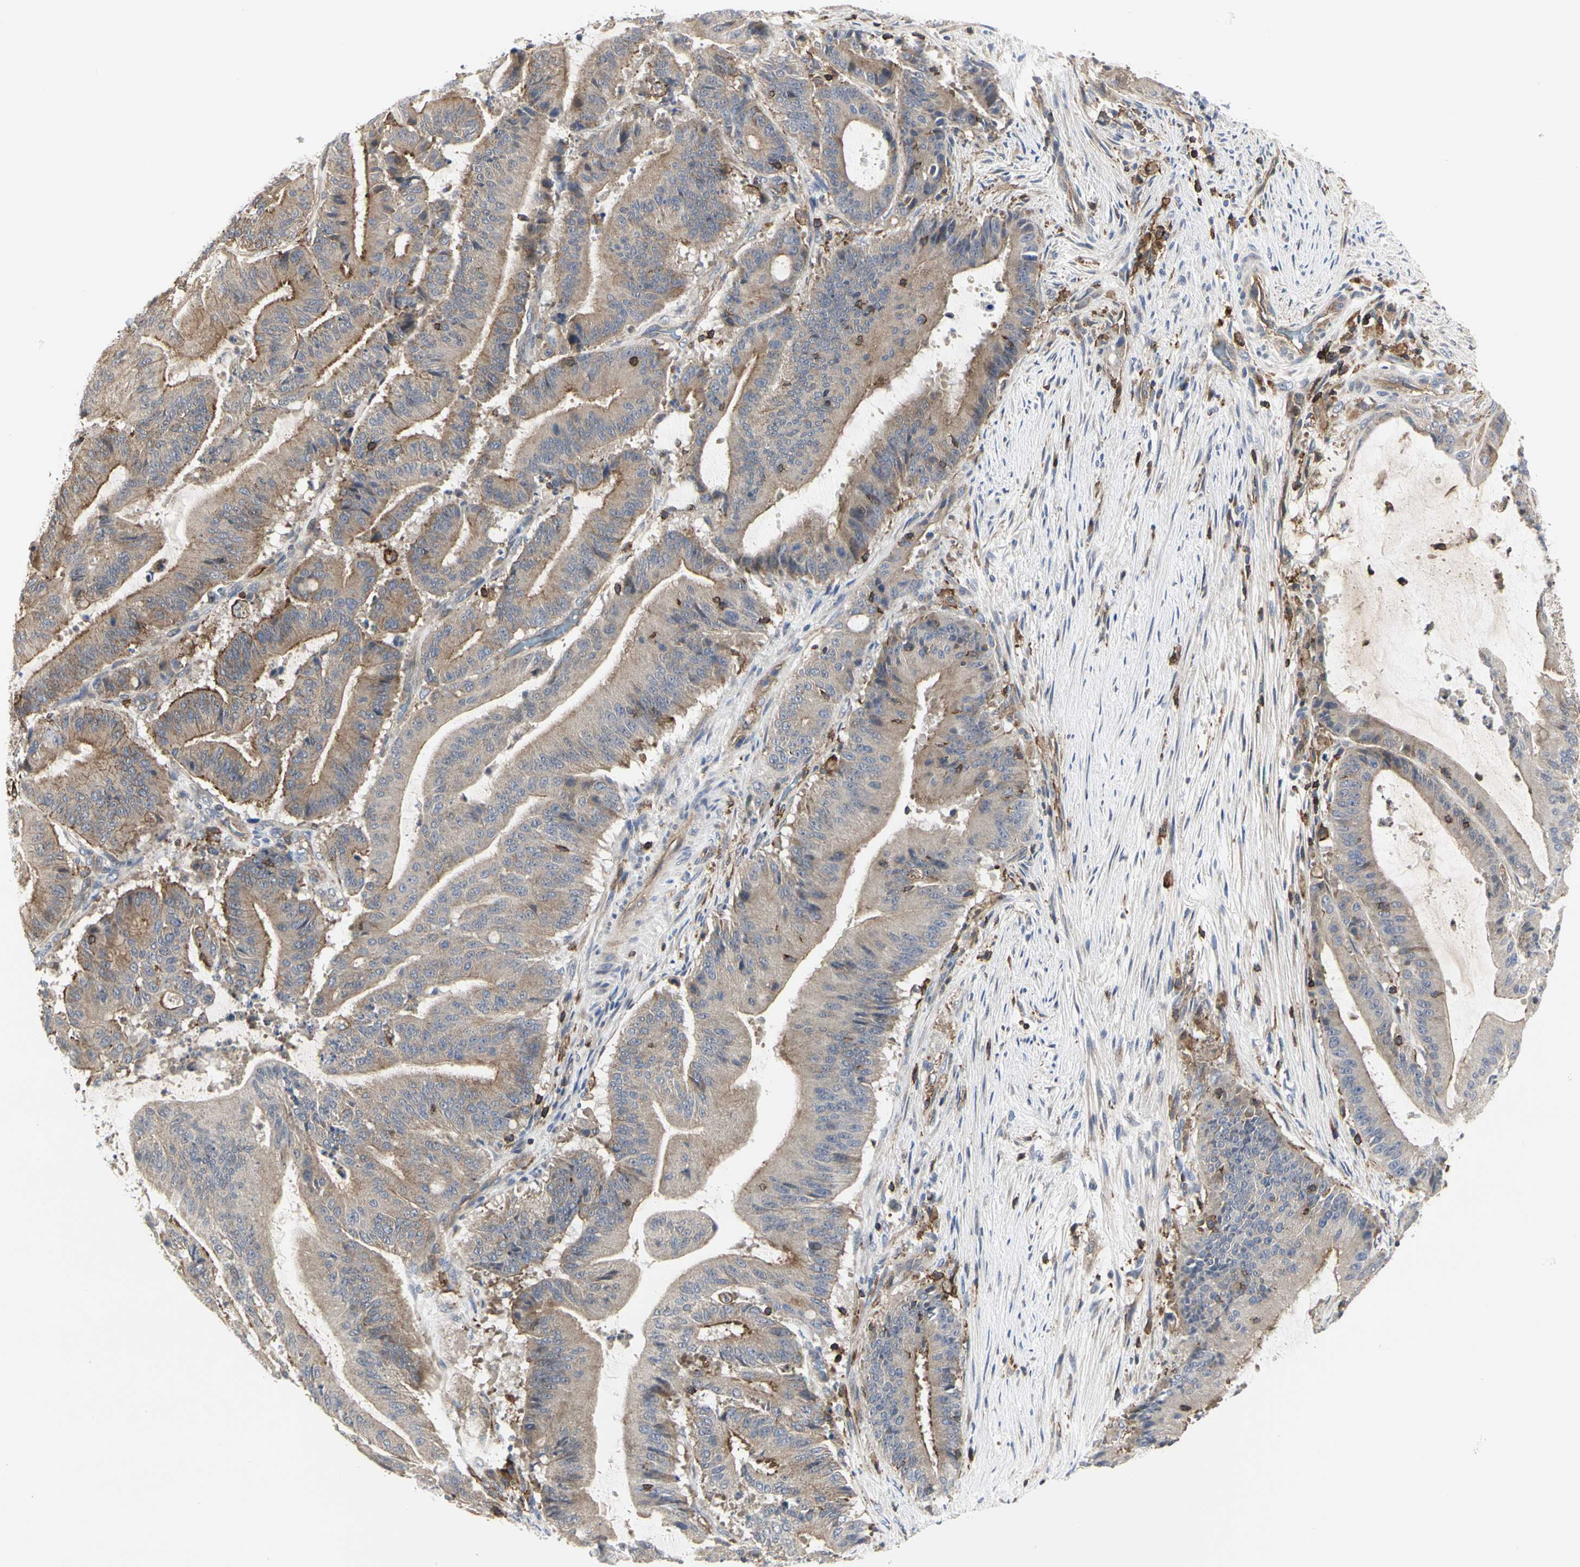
{"staining": {"intensity": "weak", "quantity": ">75%", "location": "cytoplasmic/membranous"}, "tissue": "liver cancer", "cell_type": "Tumor cells", "image_type": "cancer", "snomed": [{"axis": "morphology", "description": "Cholangiocarcinoma"}, {"axis": "topography", "description": "Liver"}], "caption": "Immunohistochemical staining of human liver cancer (cholangiocarcinoma) shows weak cytoplasmic/membranous protein expression in about >75% of tumor cells.", "gene": "NAPG", "patient": {"sex": "female", "age": 73}}